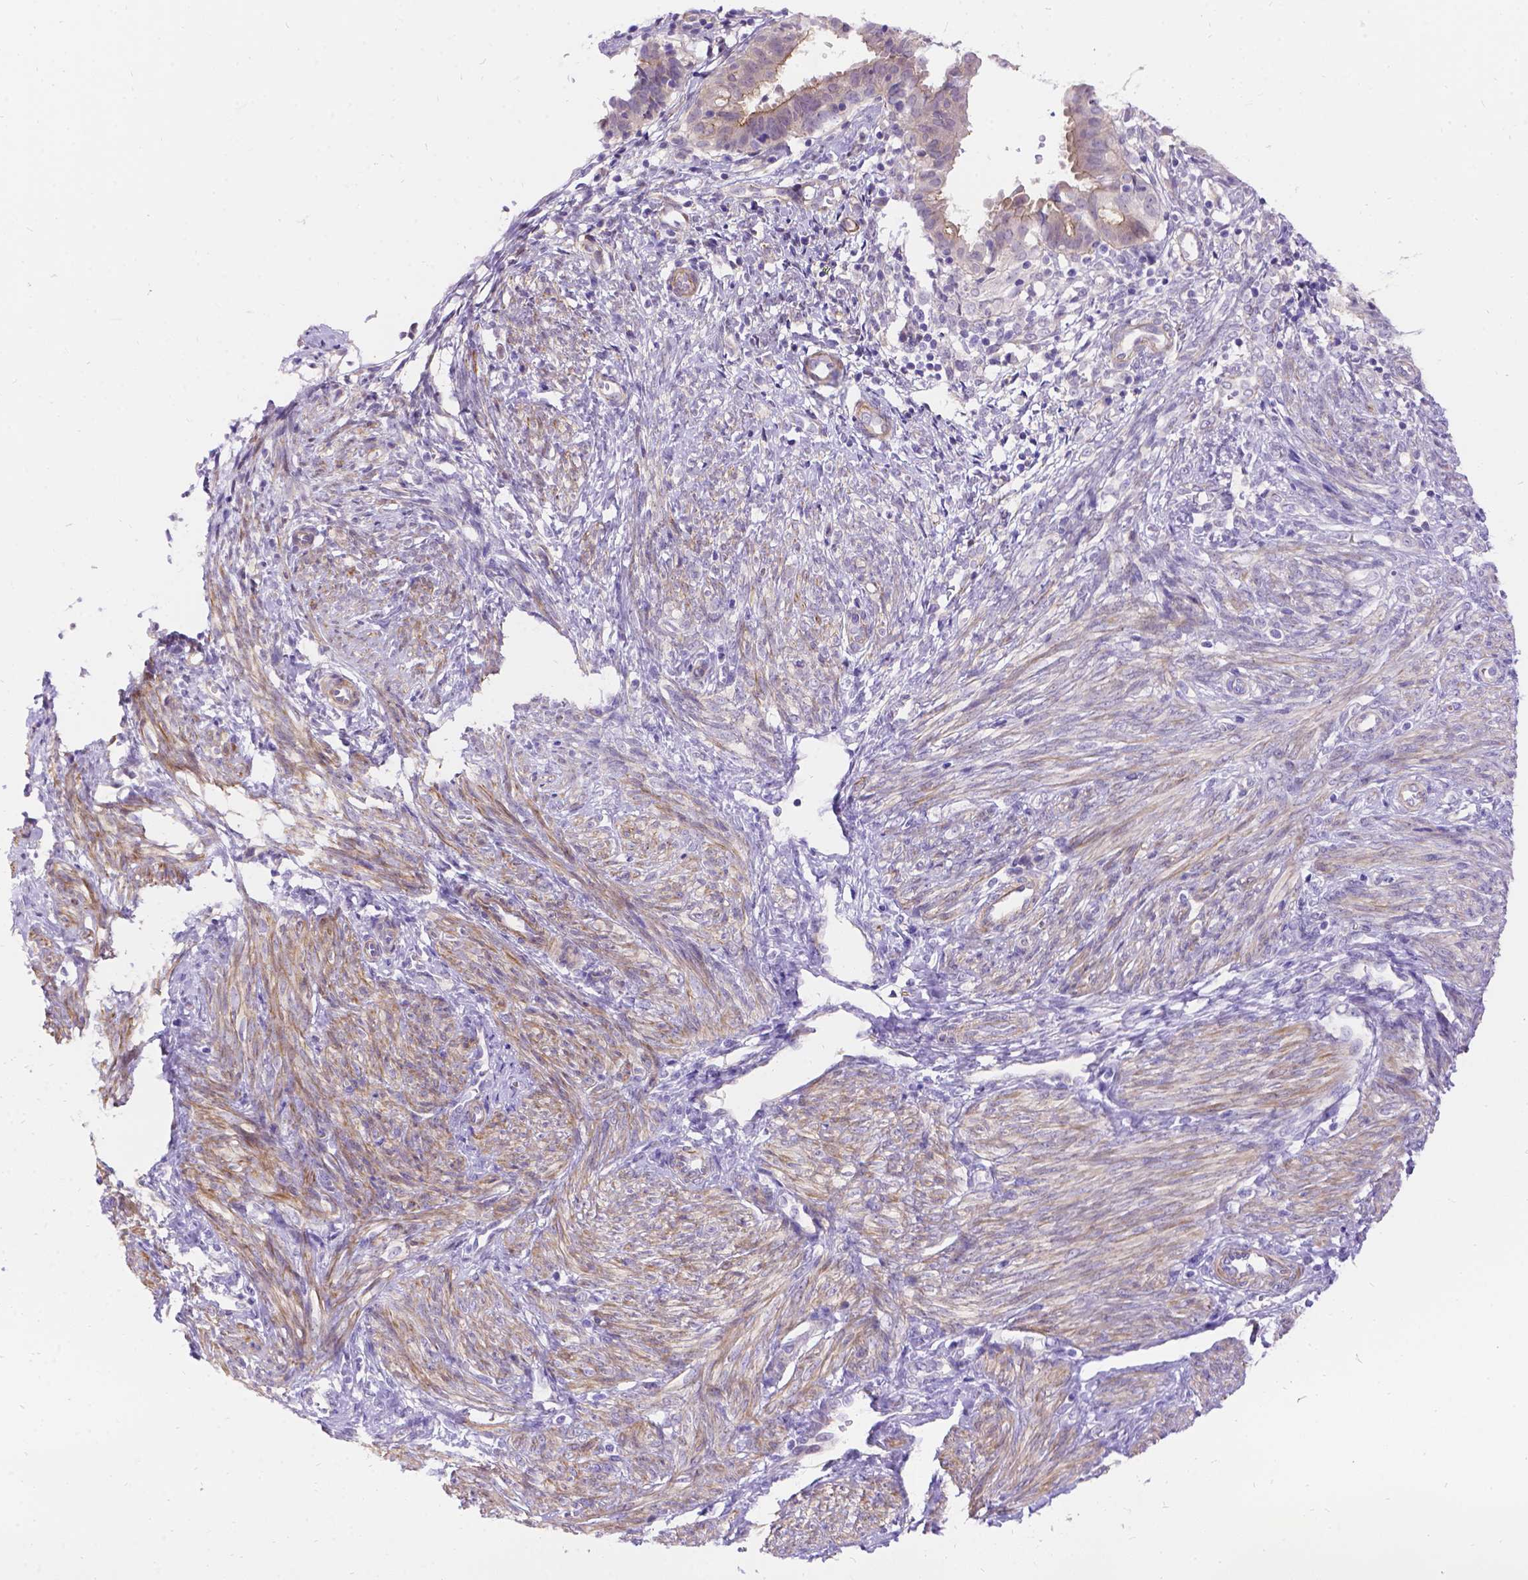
{"staining": {"intensity": "weak", "quantity": "<25%", "location": "cytoplasmic/membranous"}, "tissue": "endometrial cancer", "cell_type": "Tumor cells", "image_type": "cancer", "snomed": [{"axis": "morphology", "description": "Adenocarcinoma, NOS"}, {"axis": "topography", "description": "Endometrium"}], "caption": "Immunohistochemical staining of human endometrial adenocarcinoma reveals no significant expression in tumor cells.", "gene": "PALS1", "patient": {"sex": "female", "age": 68}}